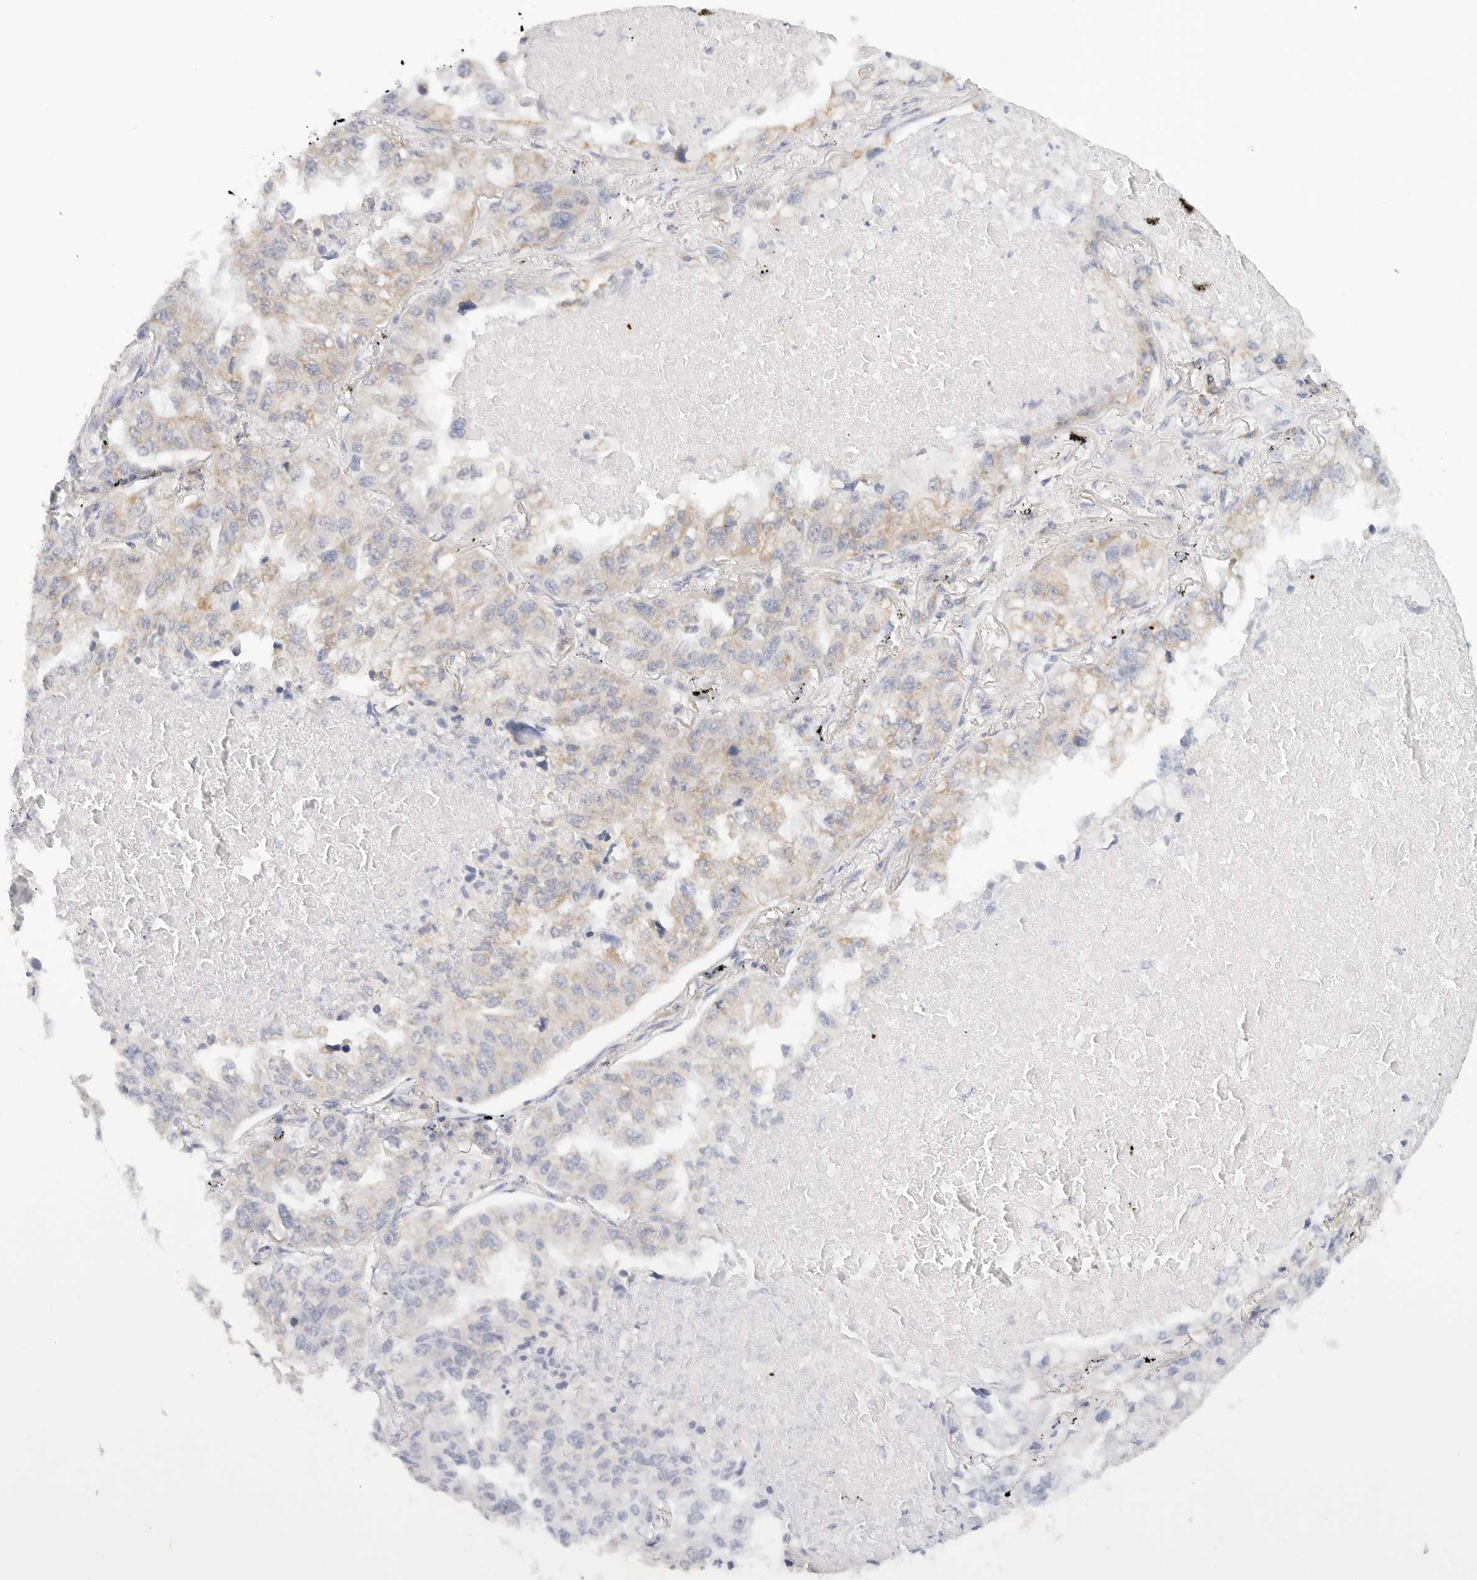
{"staining": {"intensity": "weak", "quantity": "25%-75%", "location": "cytoplasmic/membranous"}, "tissue": "lung cancer", "cell_type": "Tumor cells", "image_type": "cancer", "snomed": [{"axis": "morphology", "description": "Adenocarcinoma, NOS"}, {"axis": "topography", "description": "Lung"}], "caption": "Protein staining exhibits weak cytoplasmic/membranous staining in approximately 25%-75% of tumor cells in lung cancer.", "gene": "ATL1", "patient": {"sex": "male", "age": 65}}